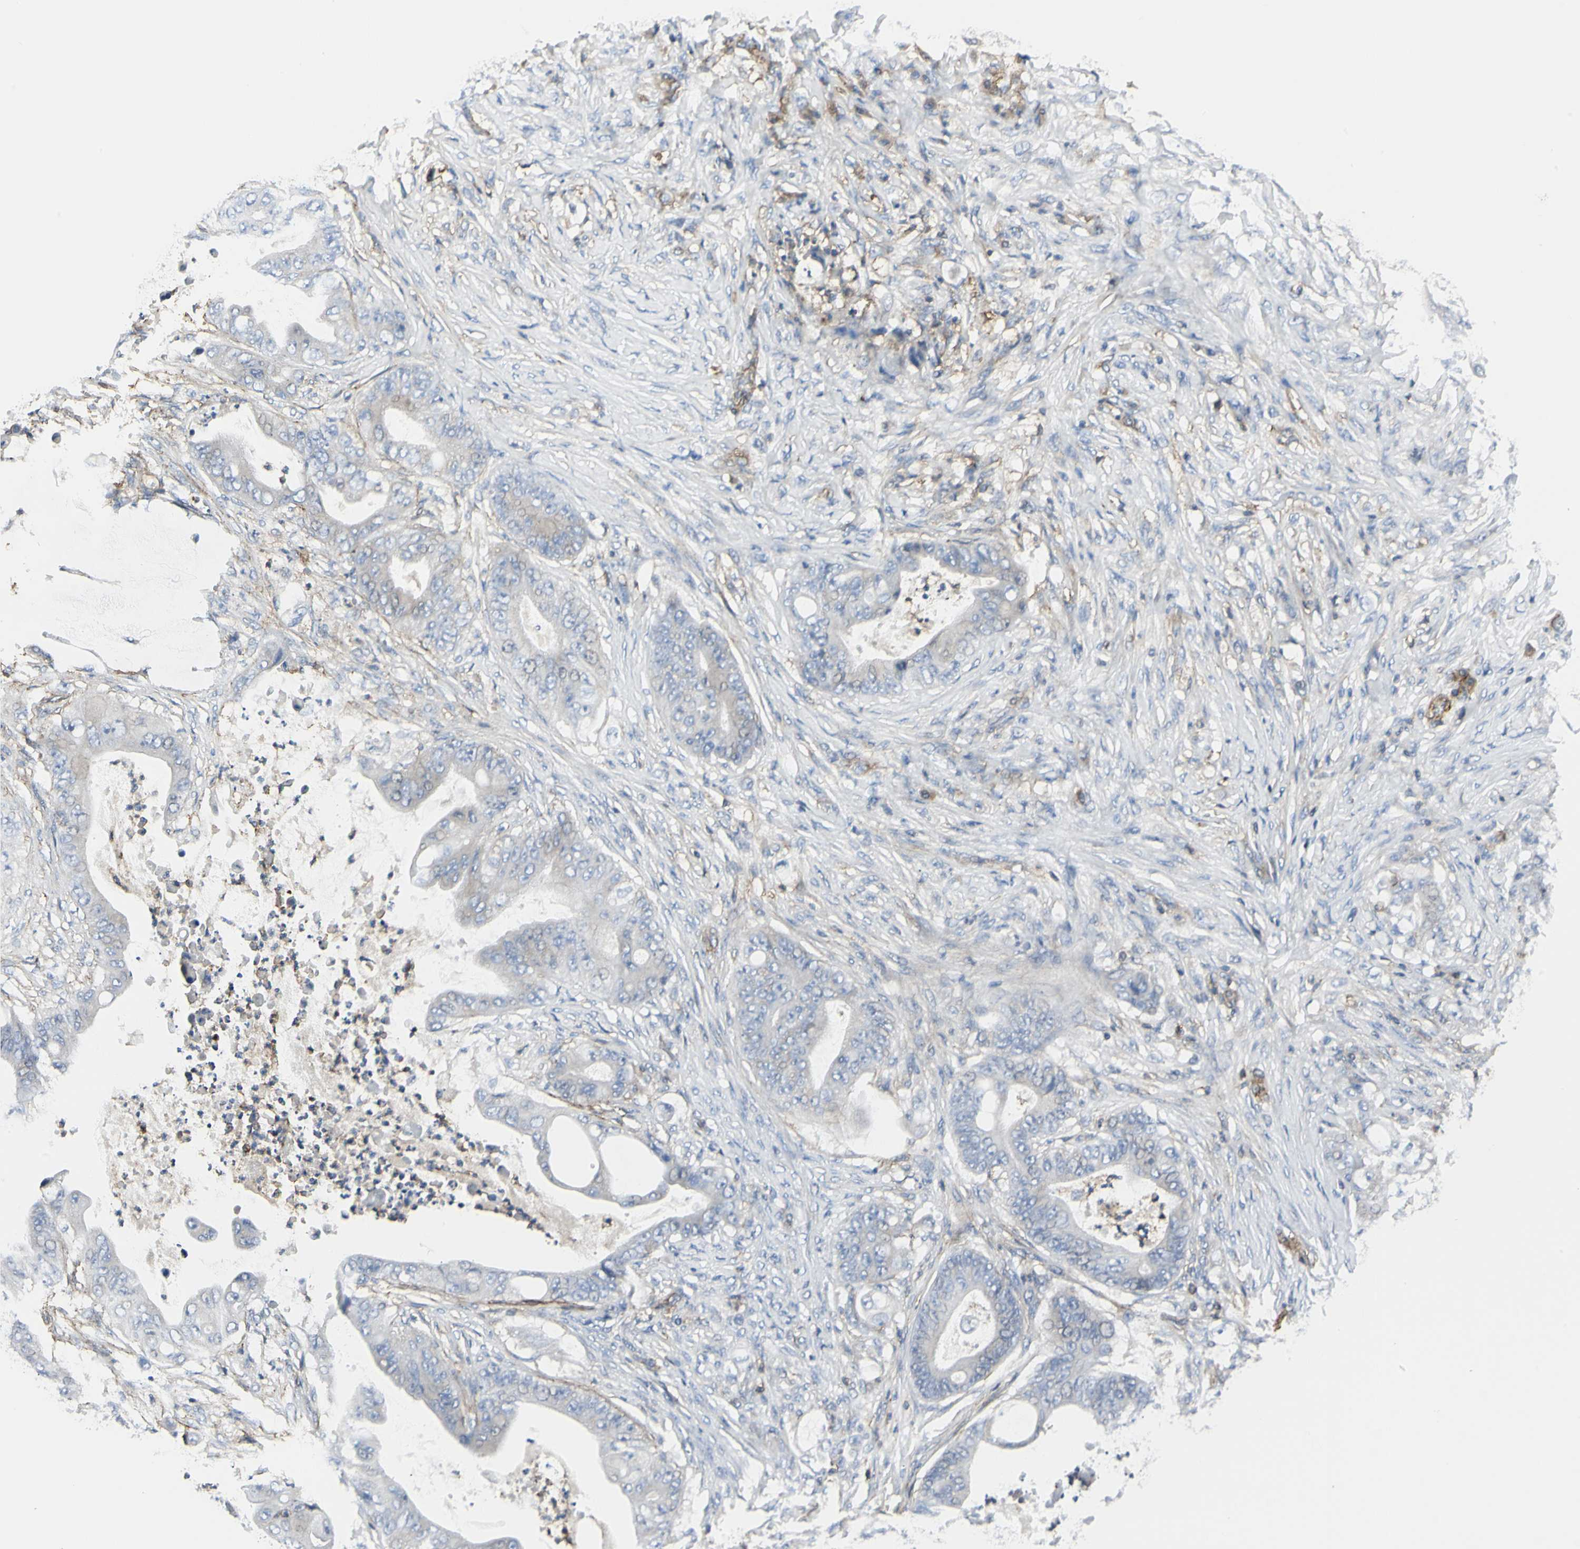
{"staining": {"intensity": "weak", "quantity": "<25%", "location": "cytoplasmic/membranous"}, "tissue": "stomach cancer", "cell_type": "Tumor cells", "image_type": "cancer", "snomed": [{"axis": "morphology", "description": "Adenocarcinoma, NOS"}, {"axis": "topography", "description": "Stomach"}], "caption": "This is a histopathology image of IHC staining of stomach cancer (adenocarcinoma), which shows no staining in tumor cells.", "gene": "CLEC2B", "patient": {"sex": "female", "age": 73}}